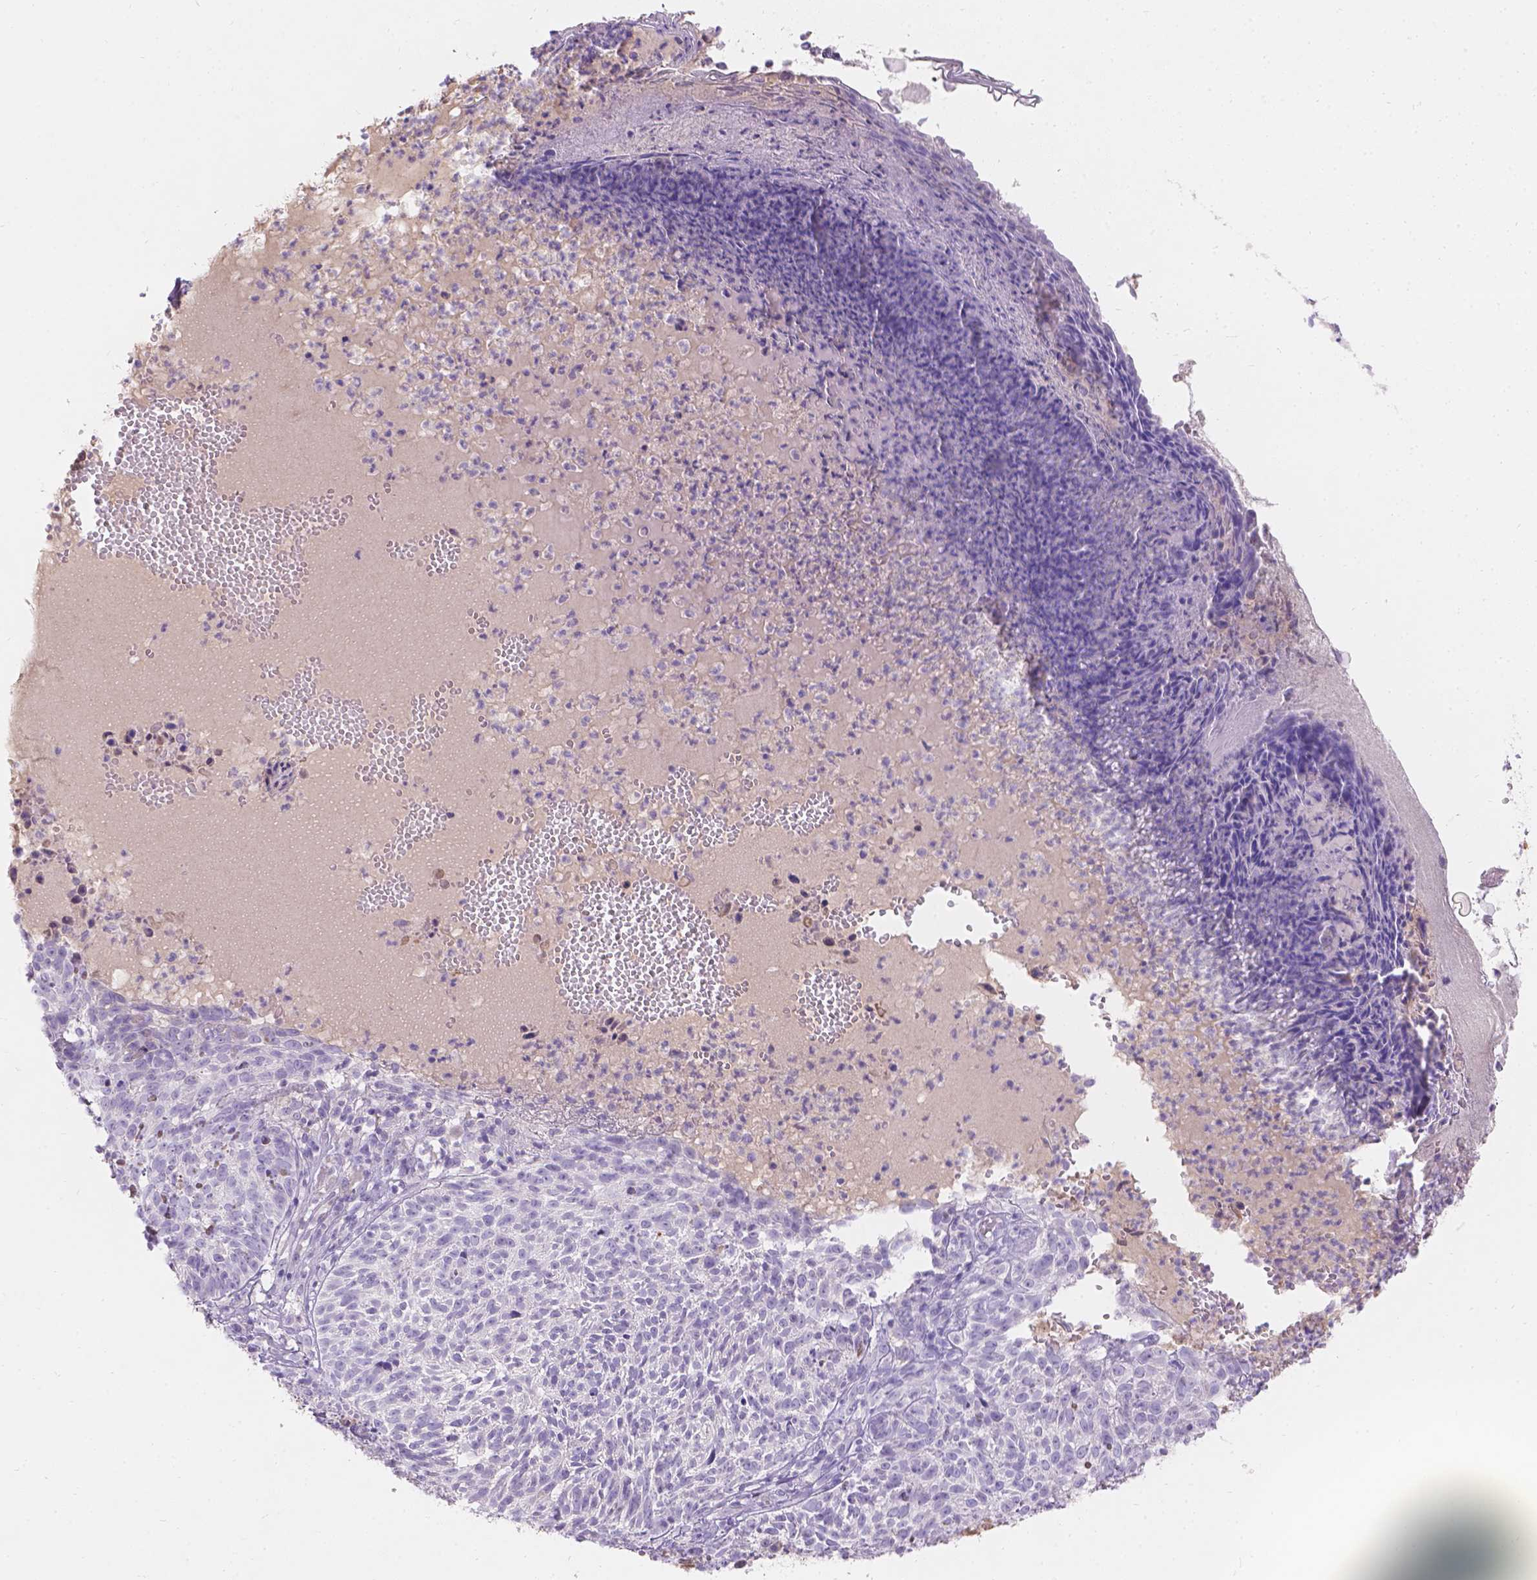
{"staining": {"intensity": "negative", "quantity": "none", "location": "none"}, "tissue": "skin cancer", "cell_type": "Tumor cells", "image_type": "cancer", "snomed": [{"axis": "morphology", "description": "Basal cell carcinoma"}, {"axis": "topography", "description": "Skin"}], "caption": "Micrograph shows no protein staining in tumor cells of skin cancer (basal cell carcinoma) tissue.", "gene": "GAL3ST2", "patient": {"sex": "male", "age": 90}}